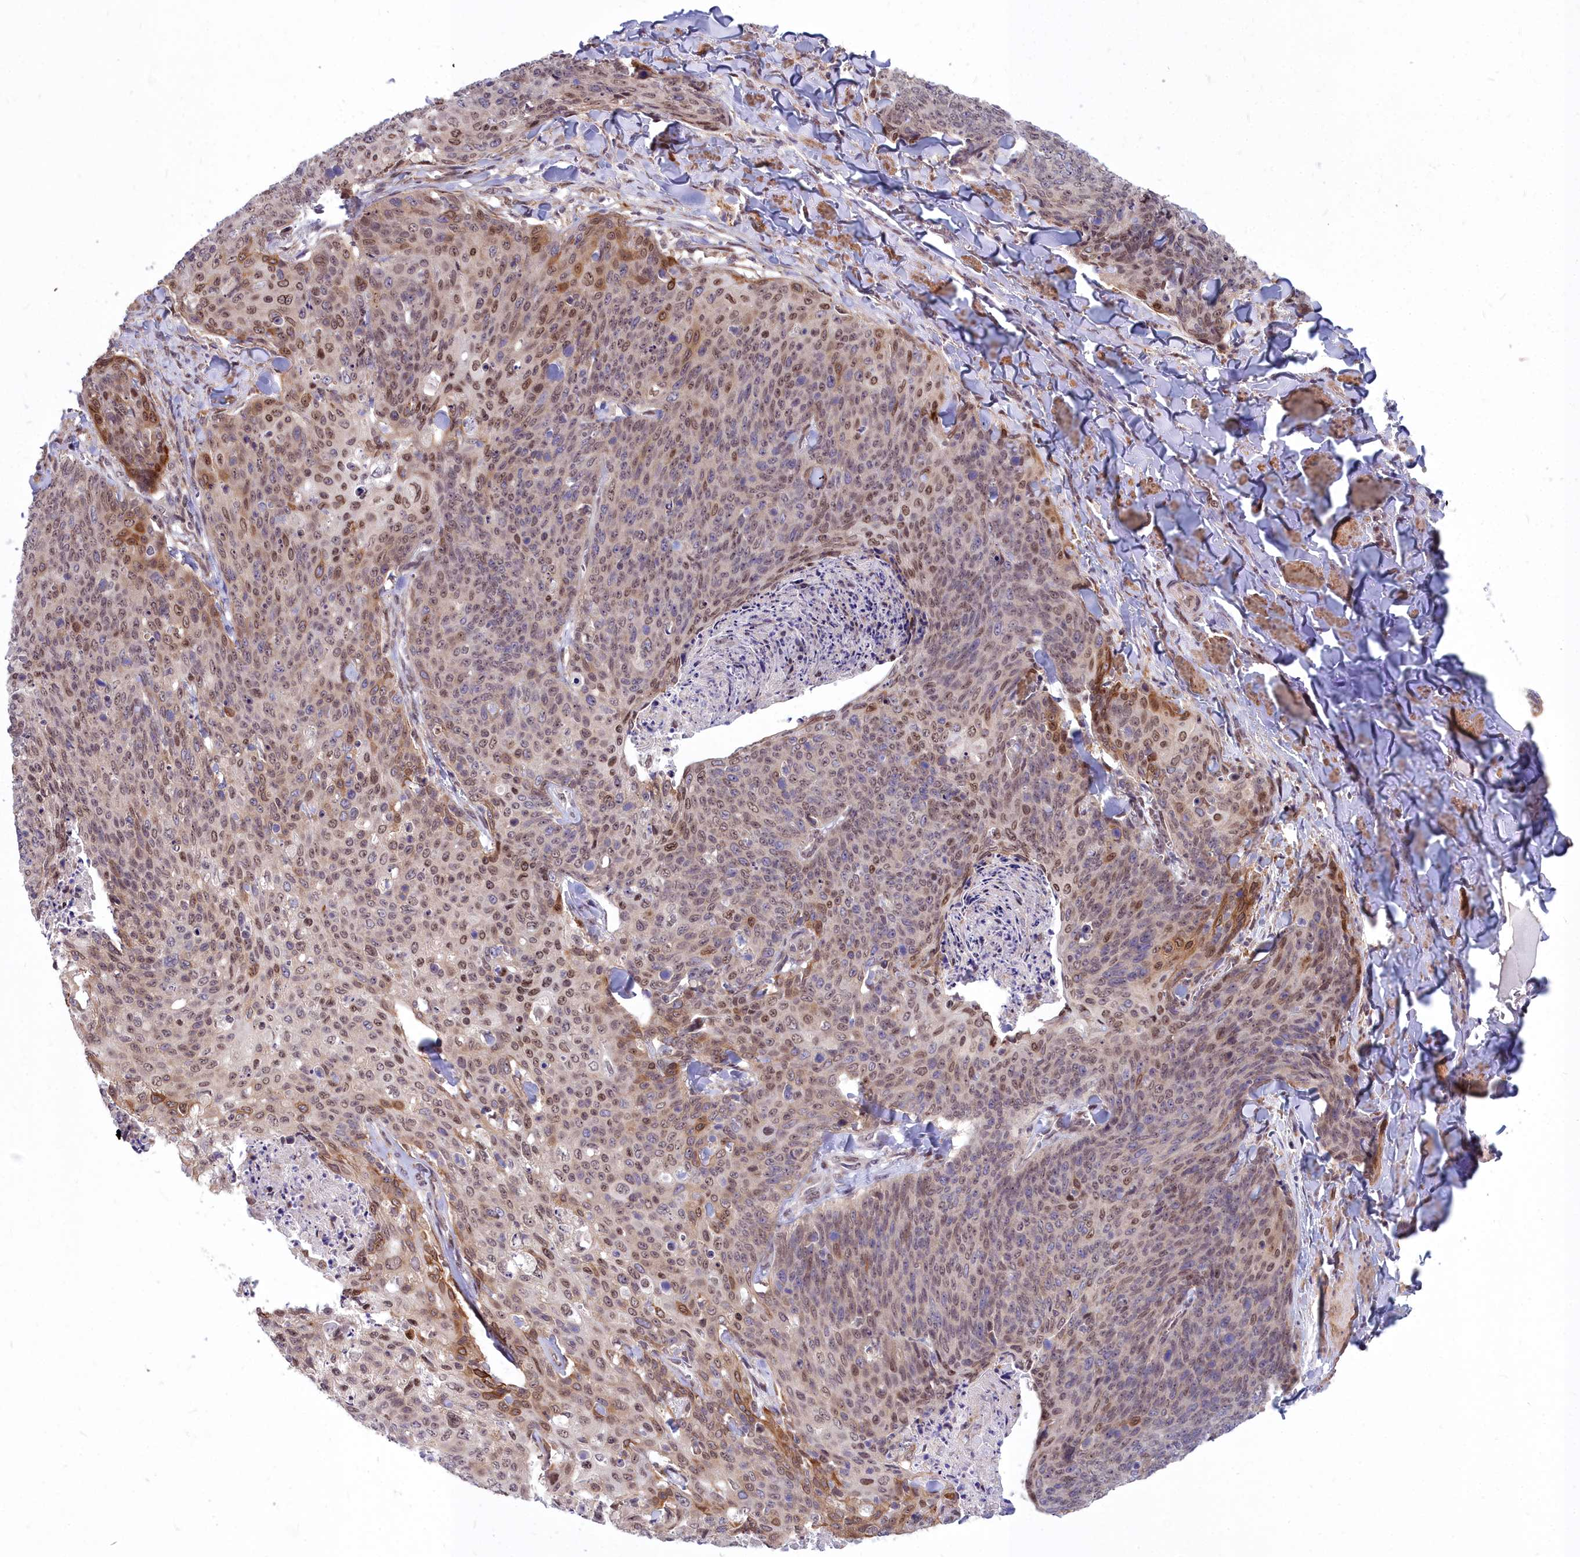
{"staining": {"intensity": "moderate", "quantity": "25%-75%", "location": "nuclear"}, "tissue": "skin cancer", "cell_type": "Tumor cells", "image_type": "cancer", "snomed": [{"axis": "morphology", "description": "Squamous cell carcinoma, NOS"}, {"axis": "topography", "description": "Skin"}, {"axis": "topography", "description": "Vulva"}], "caption": "Protein staining exhibits moderate nuclear expression in approximately 25%-75% of tumor cells in skin squamous cell carcinoma. (DAB IHC with brightfield microscopy, high magnification).", "gene": "ABCB8", "patient": {"sex": "female", "age": 85}}